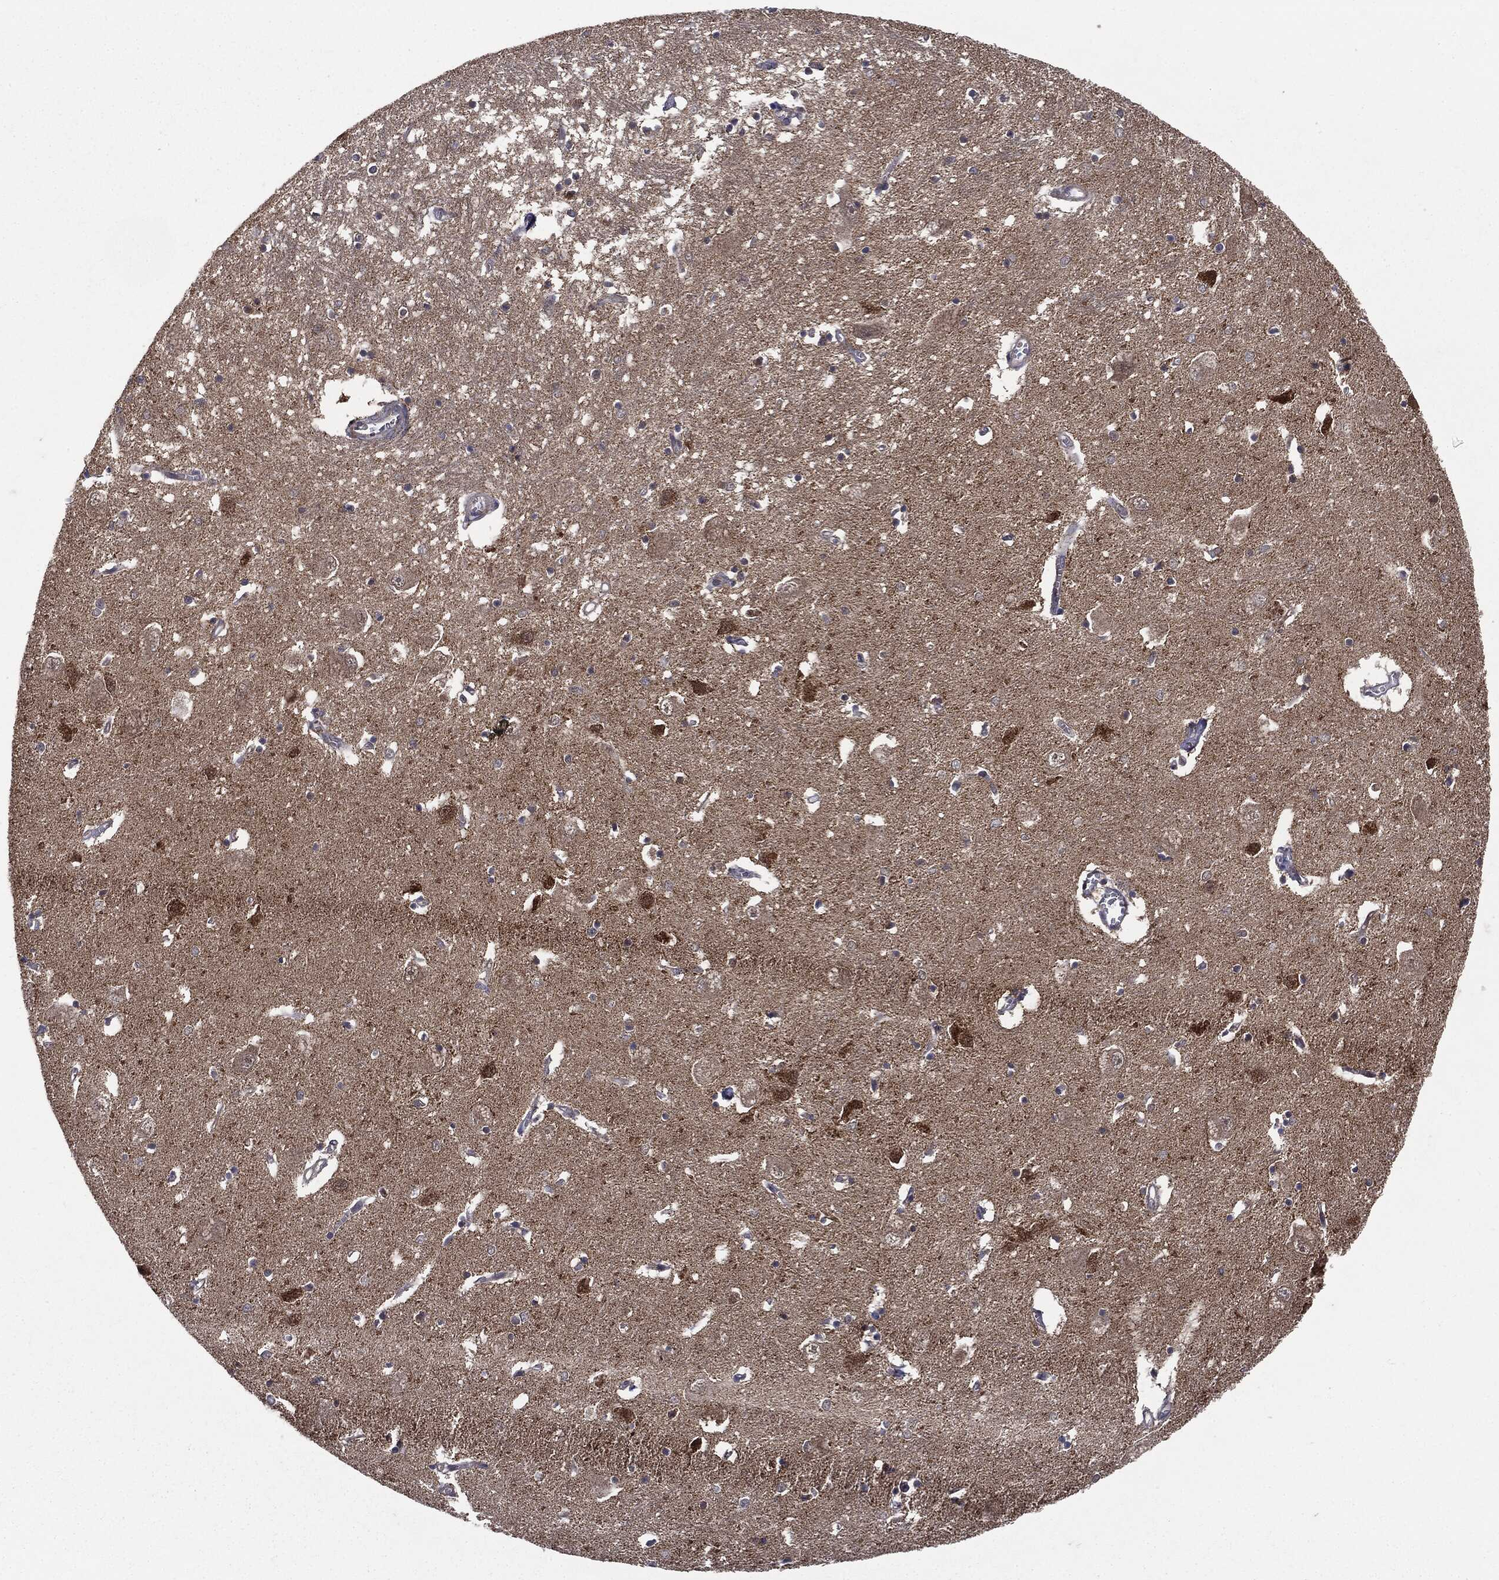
{"staining": {"intensity": "negative", "quantity": "none", "location": "none"}, "tissue": "caudate", "cell_type": "Glial cells", "image_type": "normal", "snomed": [{"axis": "morphology", "description": "Normal tissue, NOS"}, {"axis": "topography", "description": "Lateral ventricle wall"}], "caption": "This is an IHC photomicrograph of normal caudate. There is no staining in glial cells.", "gene": "PTPA", "patient": {"sex": "male", "age": 54}}